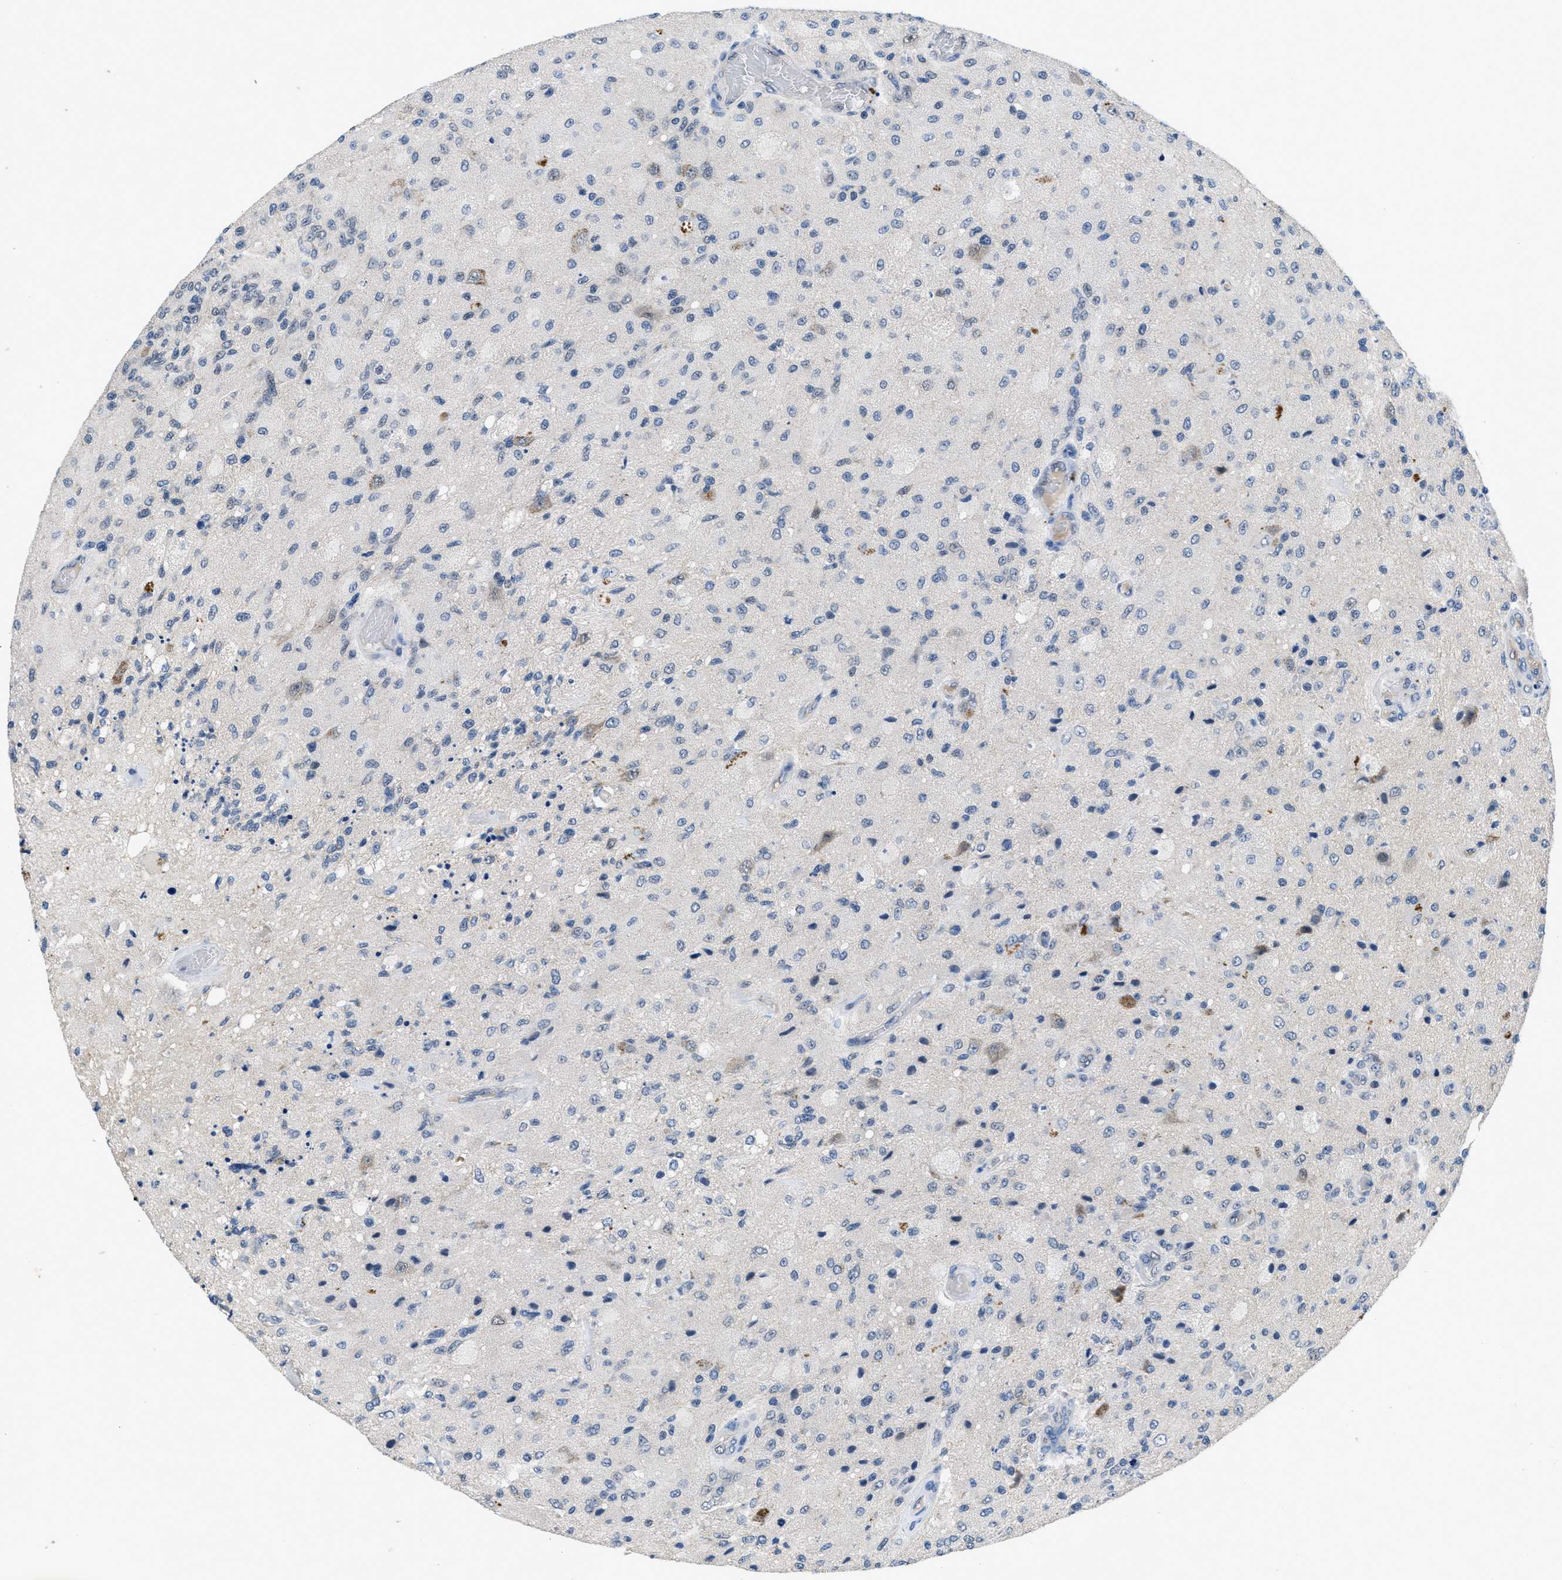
{"staining": {"intensity": "negative", "quantity": "none", "location": "none"}, "tissue": "glioma", "cell_type": "Tumor cells", "image_type": "cancer", "snomed": [{"axis": "morphology", "description": "Normal tissue, NOS"}, {"axis": "morphology", "description": "Glioma, malignant, High grade"}, {"axis": "topography", "description": "Cerebral cortex"}], "caption": "Immunohistochemical staining of human glioma shows no significant expression in tumor cells.", "gene": "PNKD", "patient": {"sex": "male", "age": 77}}